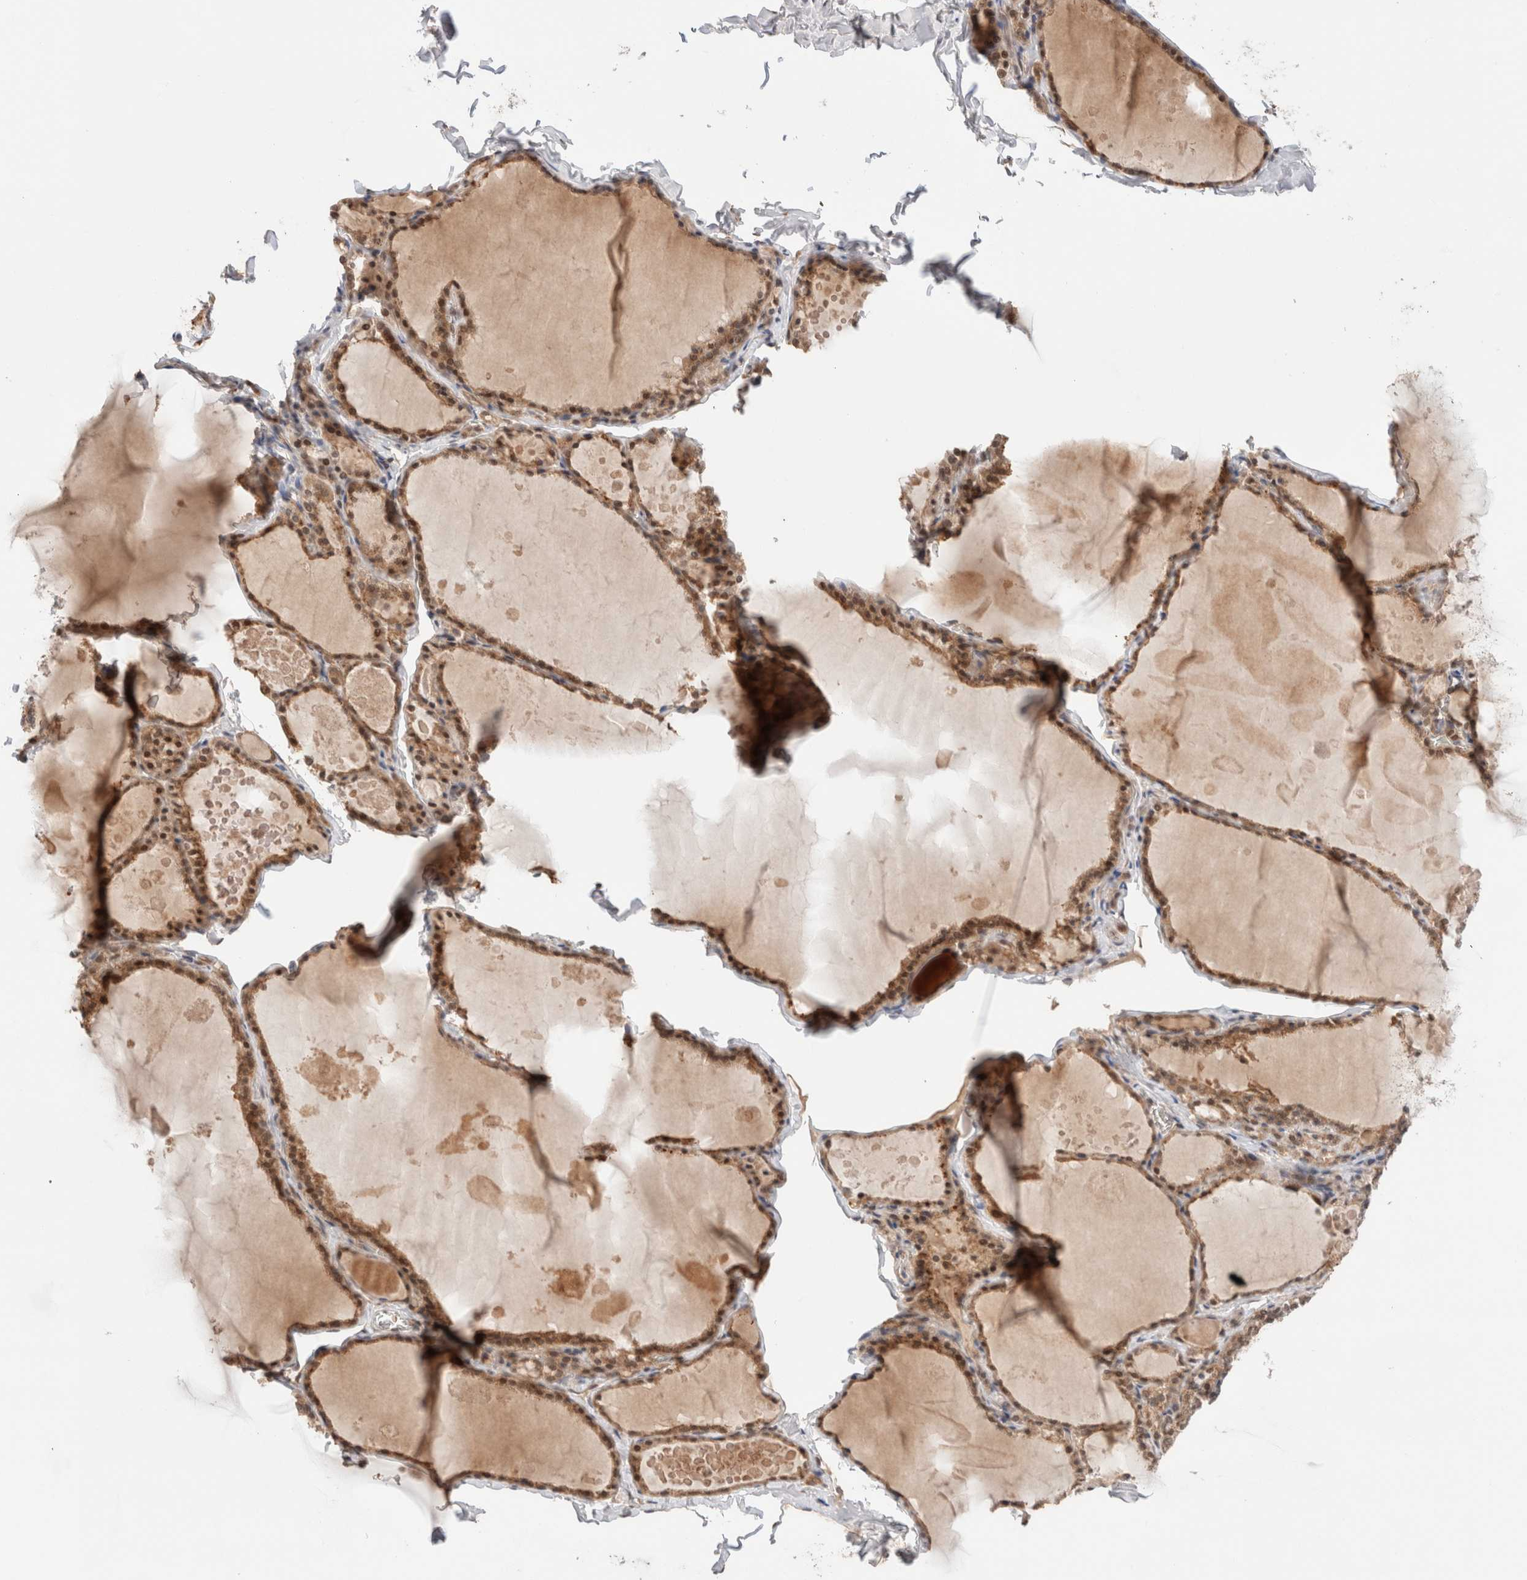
{"staining": {"intensity": "moderate", "quantity": ">75%", "location": "cytoplasmic/membranous"}, "tissue": "thyroid gland", "cell_type": "Glandular cells", "image_type": "normal", "snomed": [{"axis": "morphology", "description": "Normal tissue, NOS"}, {"axis": "topography", "description": "Thyroid gland"}], "caption": "Human thyroid gland stained for a protein (brown) demonstrates moderate cytoplasmic/membranous positive expression in about >75% of glandular cells.", "gene": "SIKE1", "patient": {"sex": "male", "age": 56}}